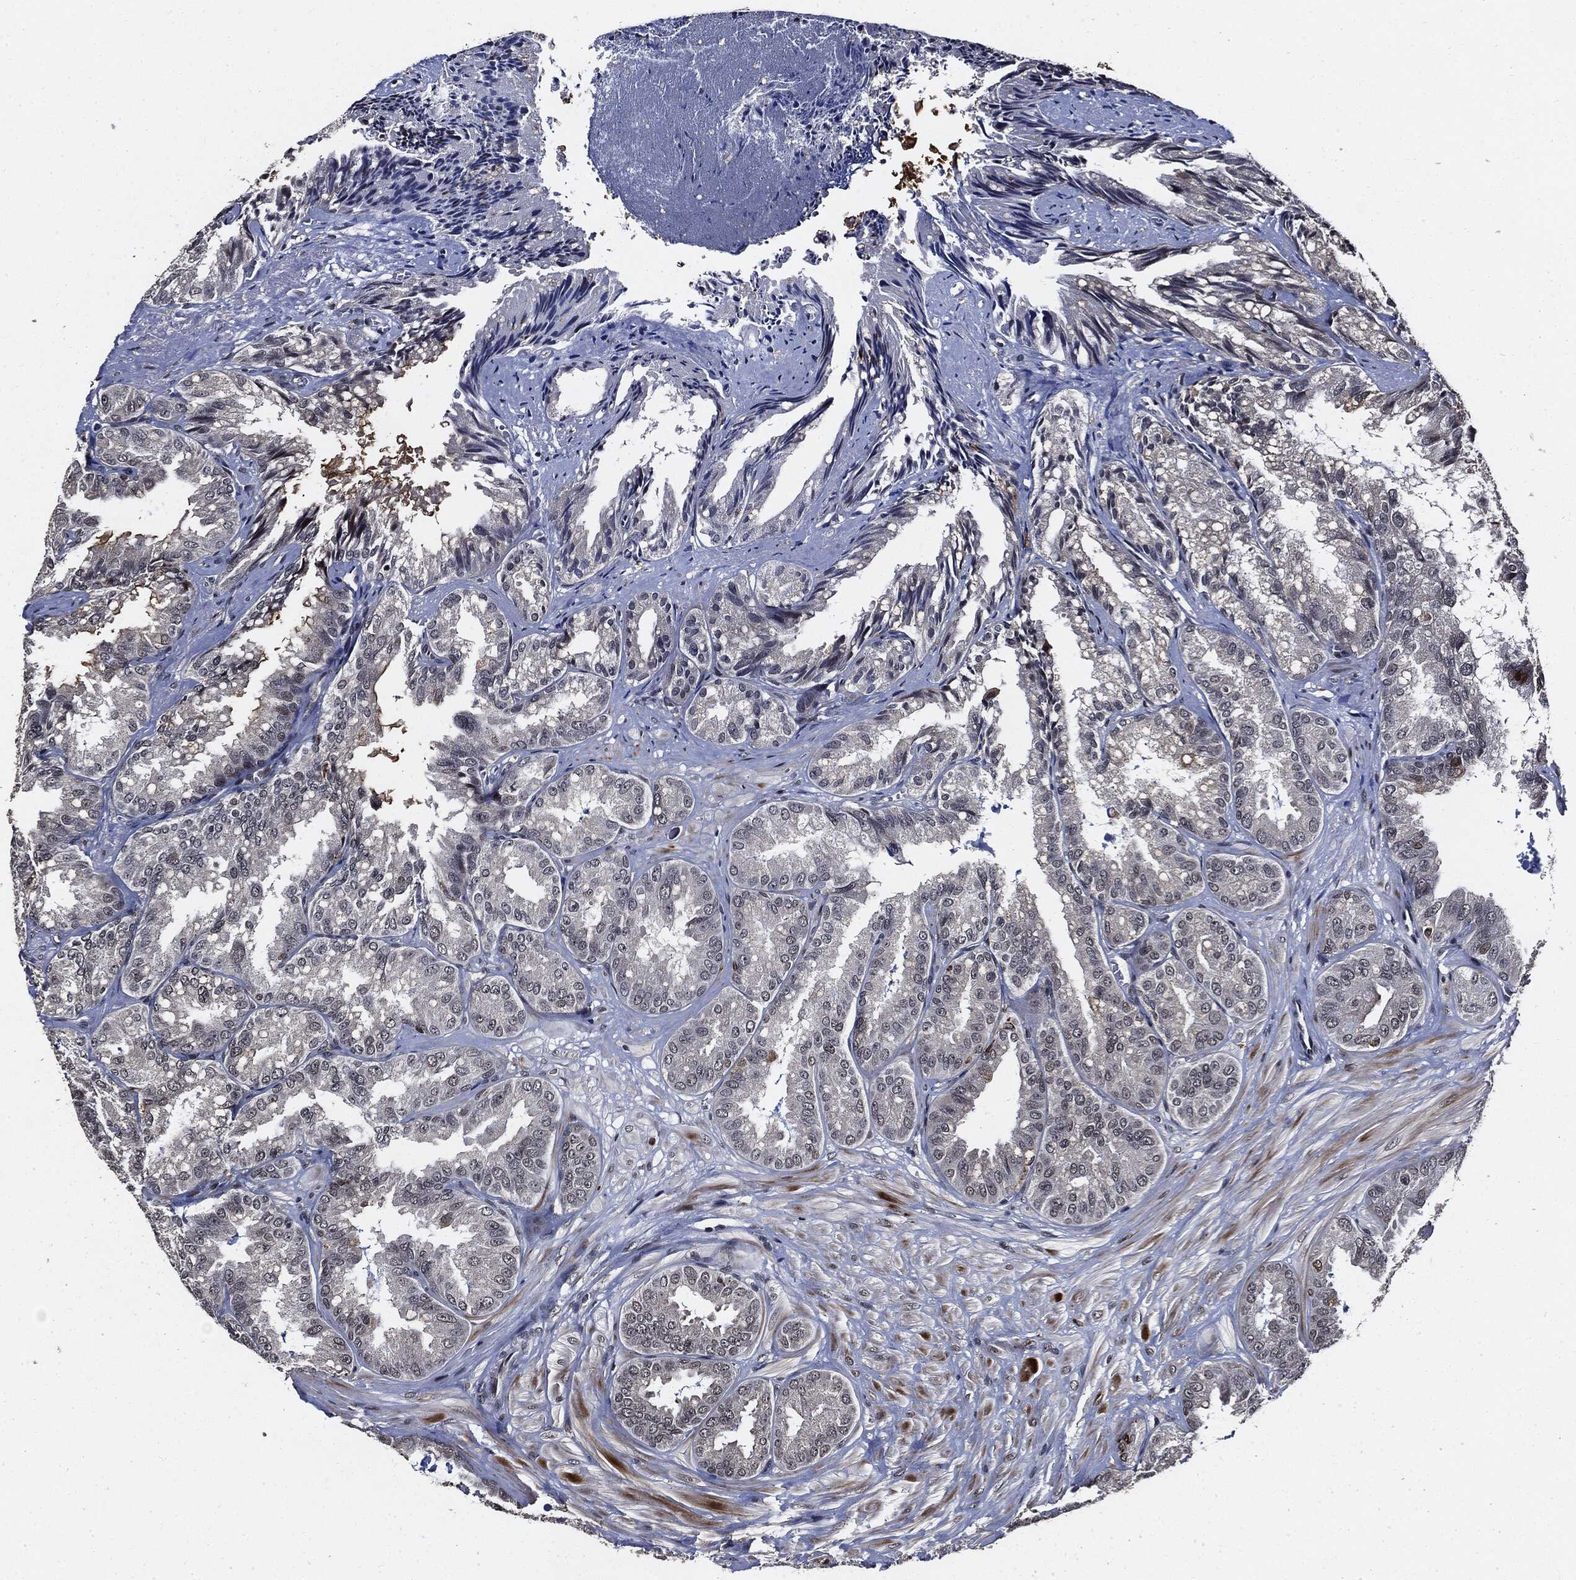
{"staining": {"intensity": "strong", "quantity": "<25%", "location": "nuclear"}, "tissue": "epididymis", "cell_type": "Glandular cells", "image_type": "normal", "snomed": [{"axis": "morphology", "description": "Normal tissue, NOS"}, {"axis": "topography", "description": "Seminal veicle"}, {"axis": "topography", "description": "Epididymis"}], "caption": "IHC of normal epididymis reveals medium levels of strong nuclear positivity in about <25% of glandular cells.", "gene": "SUGT1", "patient": {"sex": "male", "age": 63}}